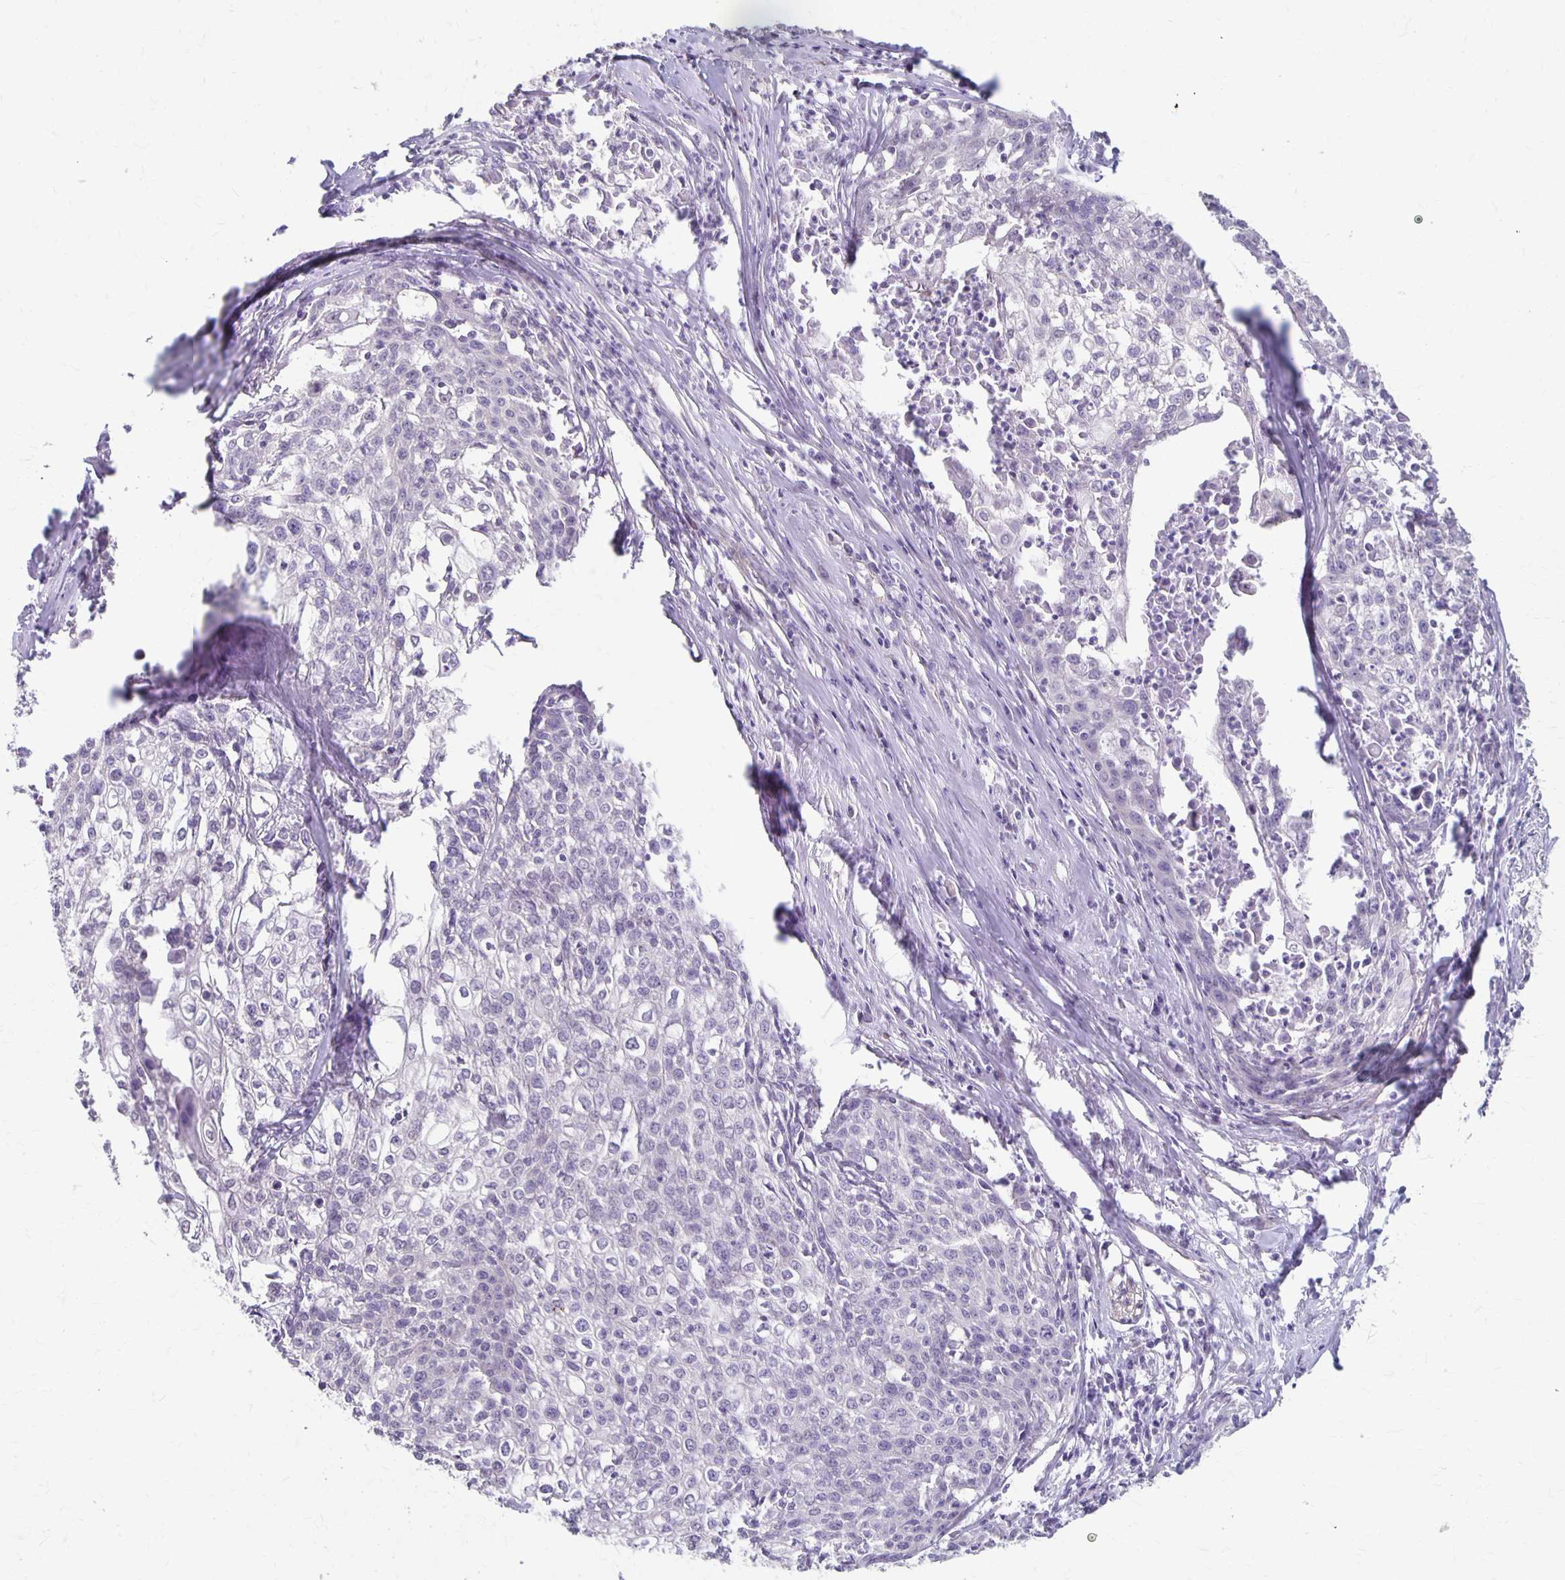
{"staining": {"intensity": "negative", "quantity": "none", "location": "none"}, "tissue": "cervical cancer", "cell_type": "Tumor cells", "image_type": "cancer", "snomed": [{"axis": "morphology", "description": "Squamous cell carcinoma, NOS"}, {"axis": "topography", "description": "Cervix"}], "caption": "Immunohistochemical staining of human cervical cancer (squamous cell carcinoma) demonstrates no significant positivity in tumor cells.", "gene": "PPP1R3E", "patient": {"sex": "female", "age": 39}}